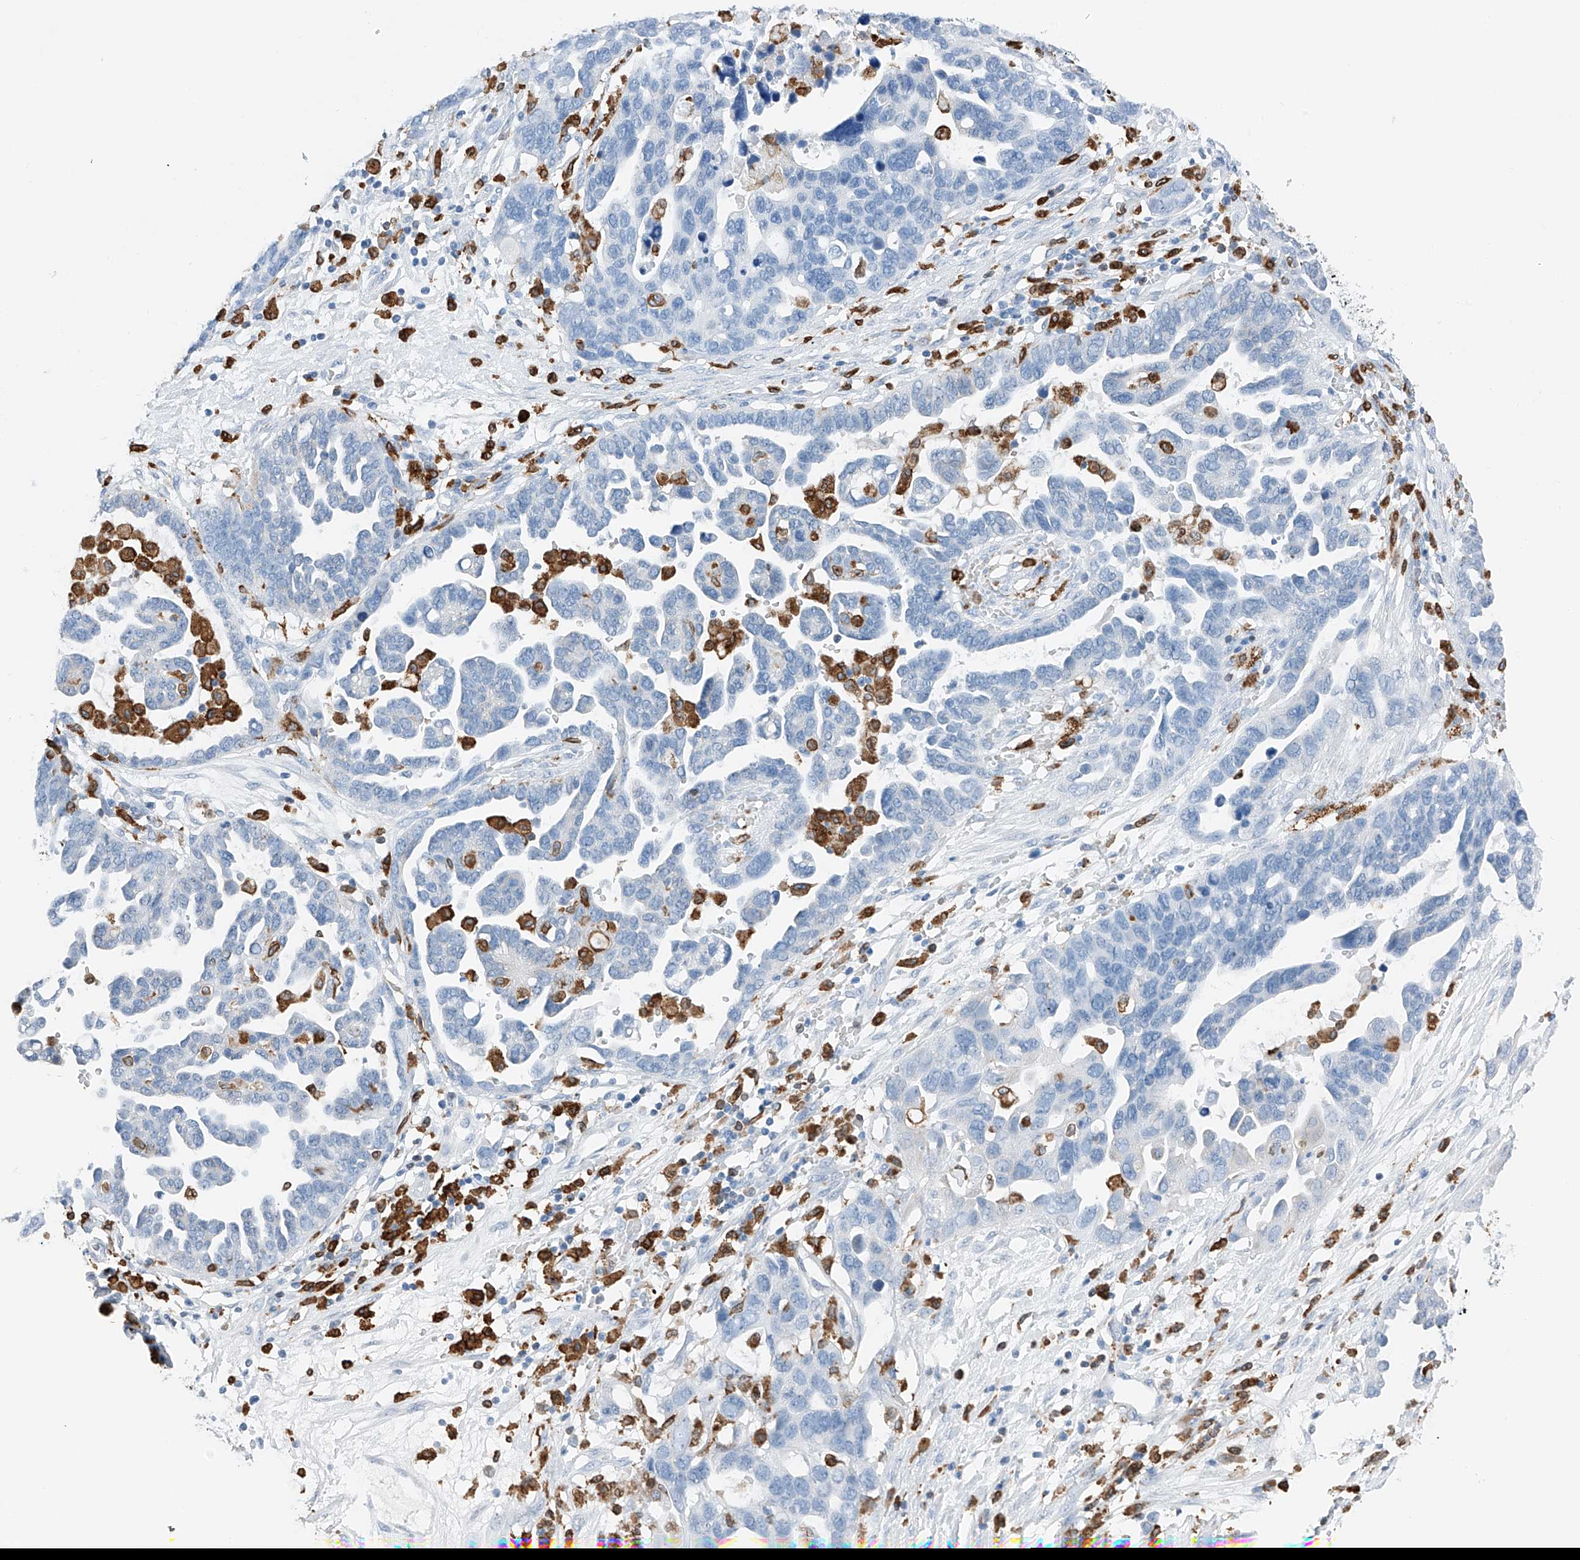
{"staining": {"intensity": "negative", "quantity": "none", "location": "none"}, "tissue": "ovarian cancer", "cell_type": "Tumor cells", "image_type": "cancer", "snomed": [{"axis": "morphology", "description": "Cystadenocarcinoma, serous, NOS"}, {"axis": "topography", "description": "Ovary"}], "caption": "Ovarian serous cystadenocarcinoma stained for a protein using immunohistochemistry exhibits no staining tumor cells.", "gene": "TBXAS1", "patient": {"sex": "female", "age": 54}}